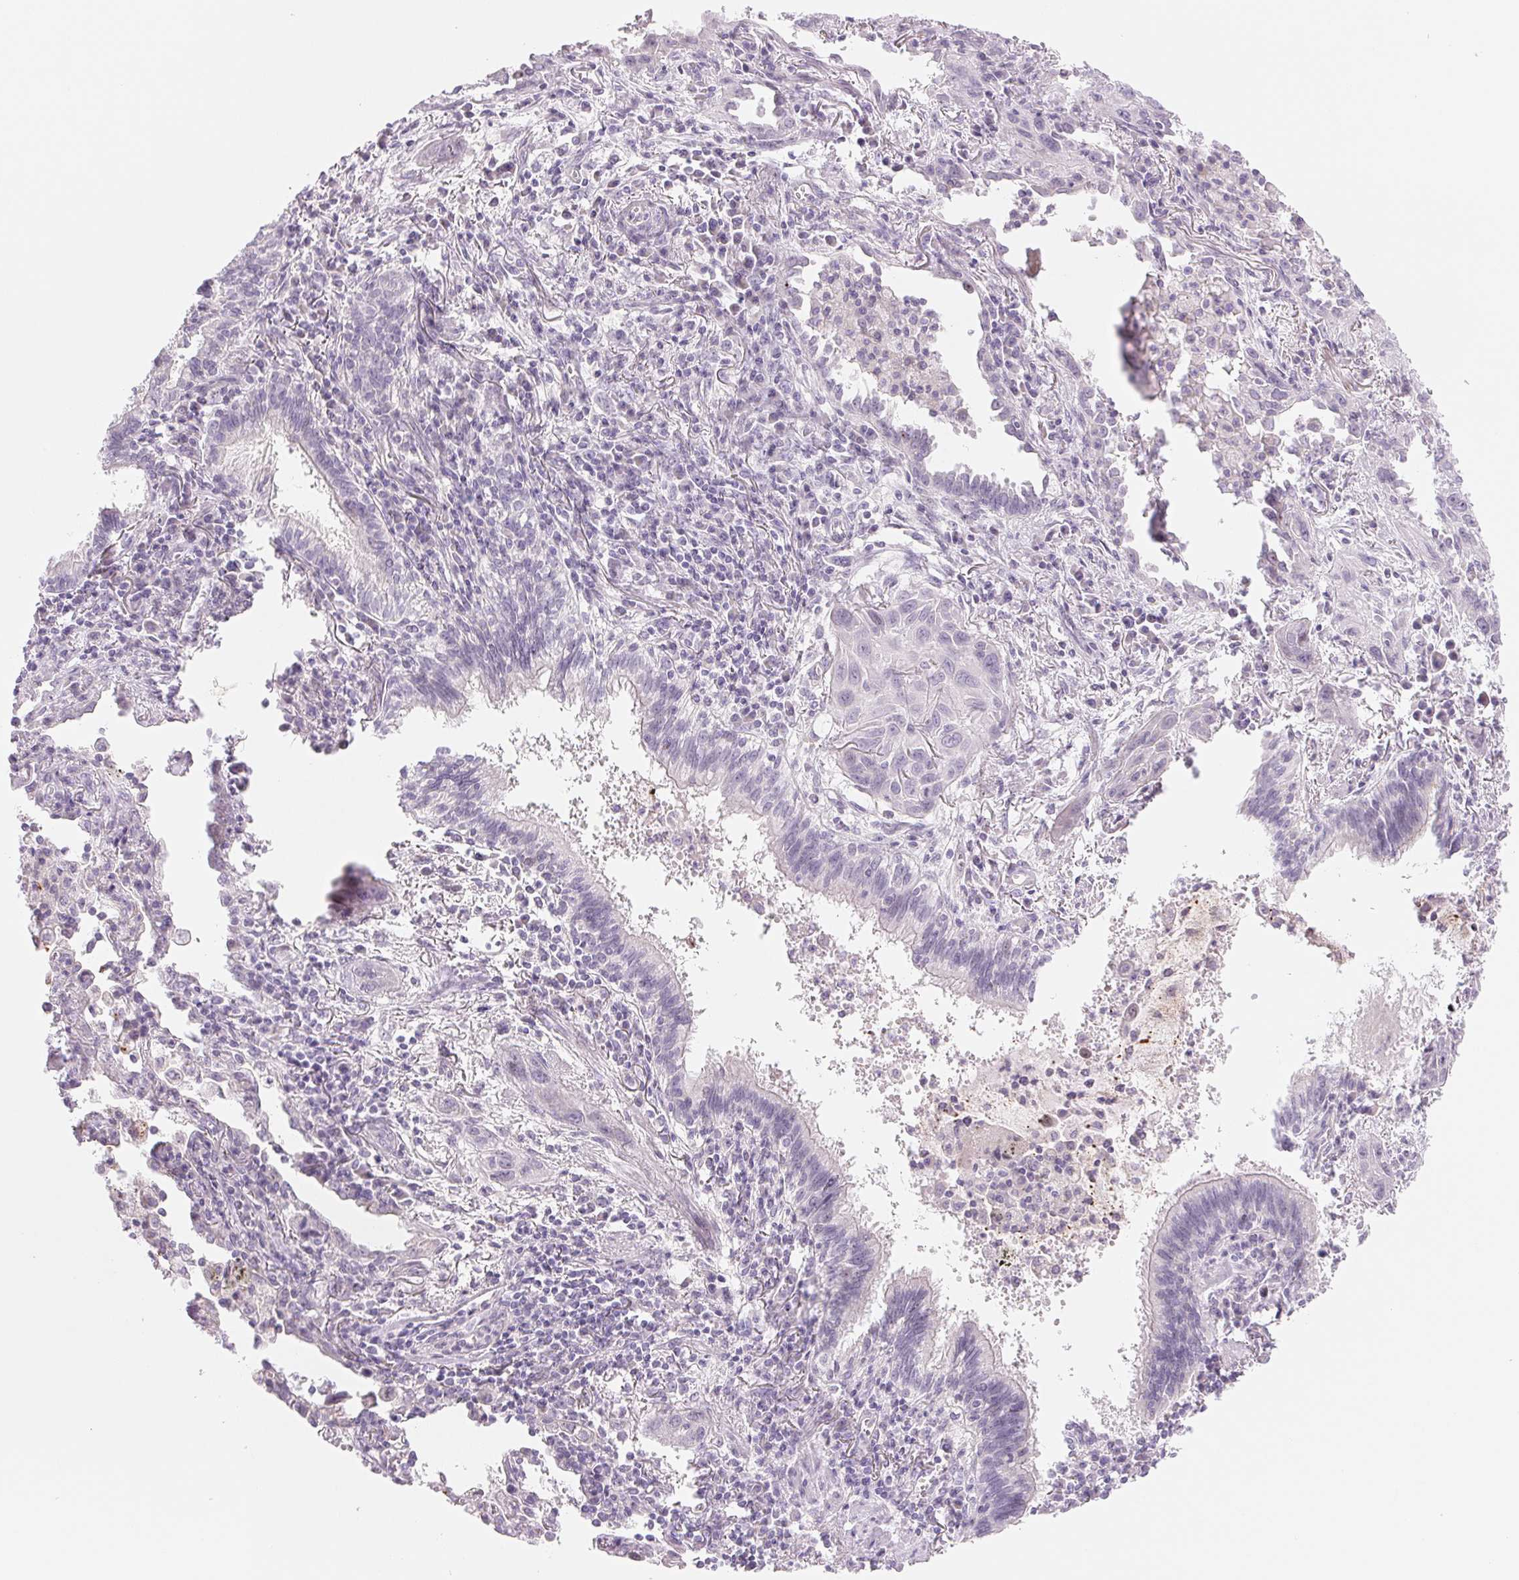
{"staining": {"intensity": "negative", "quantity": "none", "location": "none"}, "tissue": "lung cancer", "cell_type": "Tumor cells", "image_type": "cancer", "snomed": [{"axis": "morphology", "description": "Squamous cell carcinoma, NOS"}, {"axis": "topography", "description": "Lung"}], "caption": "IHC histopathology image of squamous cell carcinoma (lung) stained for a protein (brown), which displays no staining in tumor cells. (DAB (3,3'-diaminobenzidine) IHC visualized using brightfield microscopy, high magnification).", "gene": "CCDC168", "patient": {"sex": "male", "age": 79}}